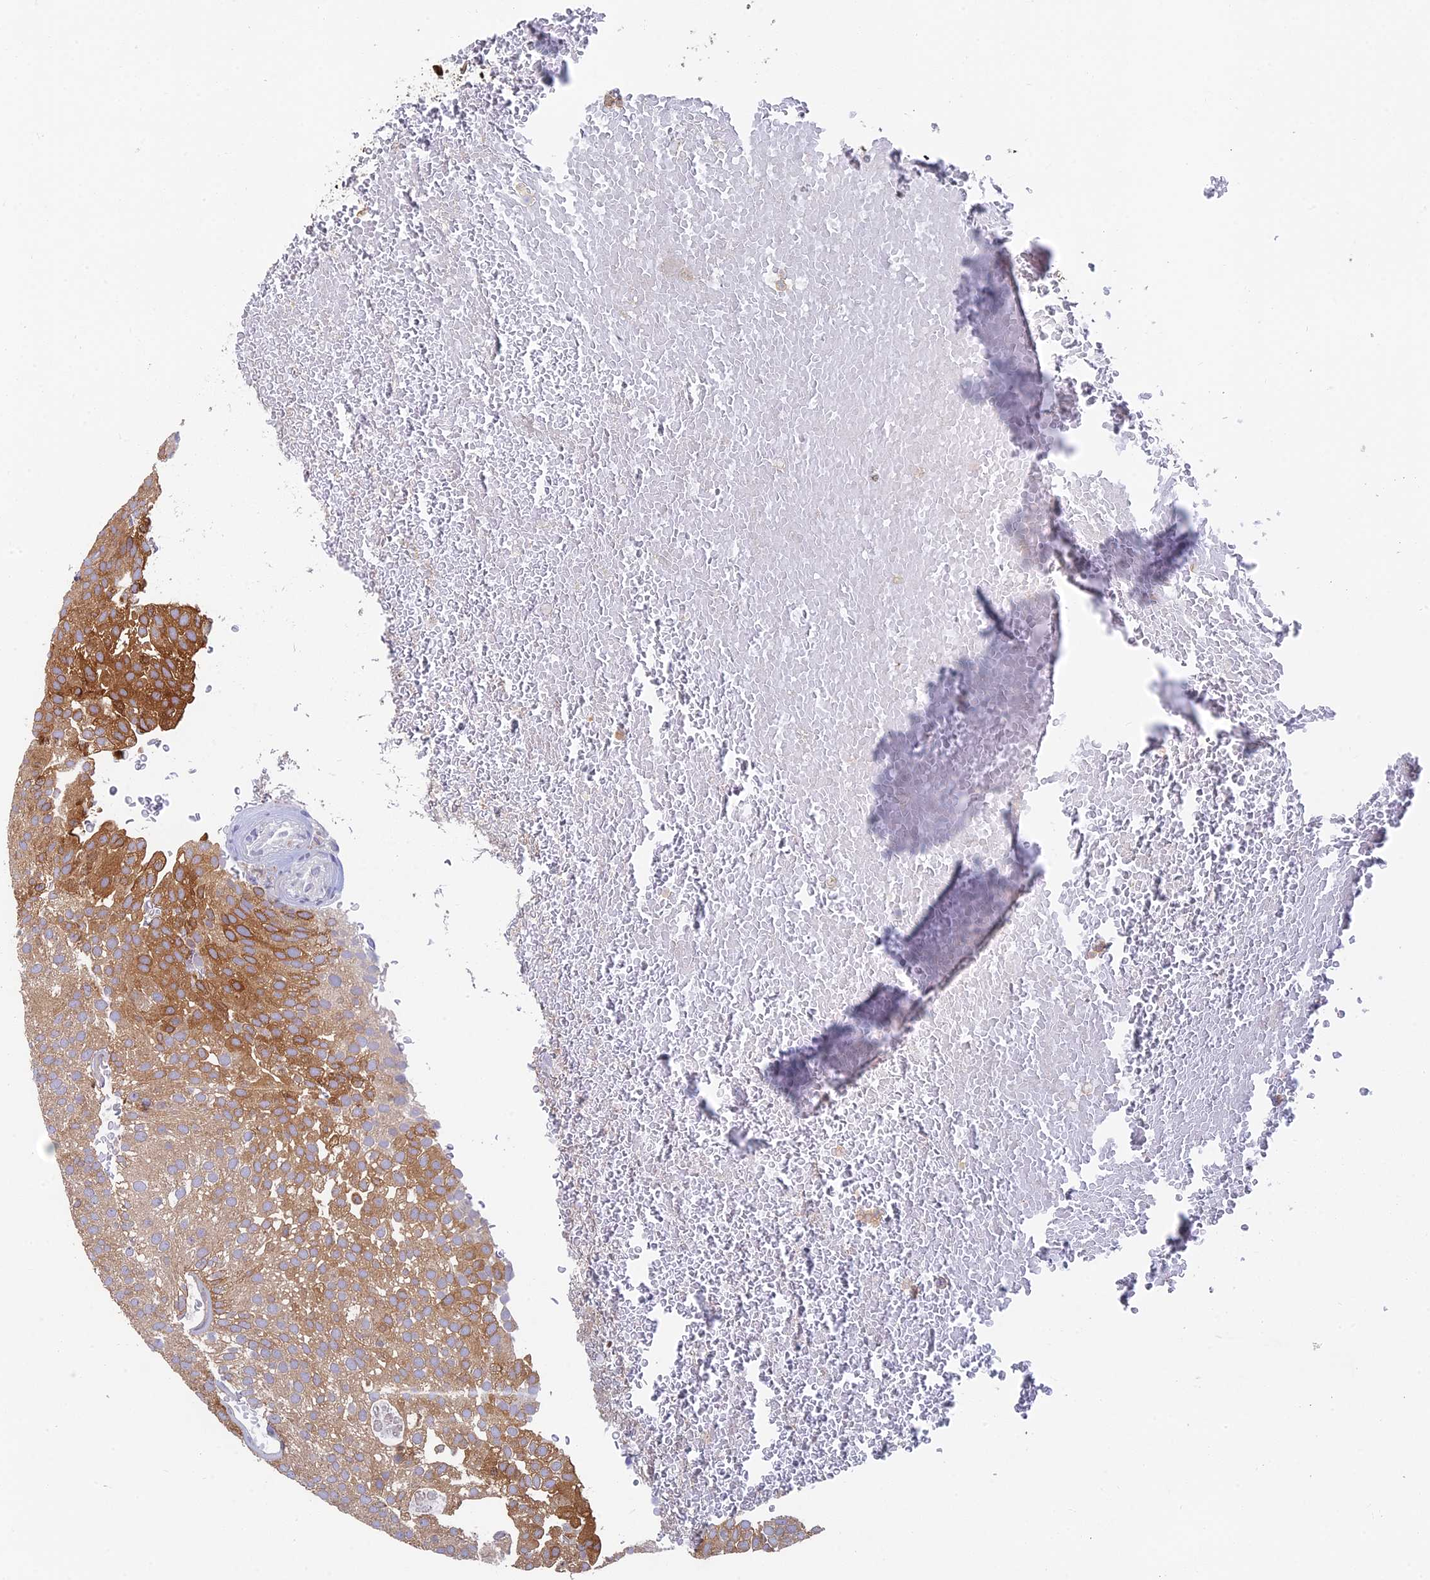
{"staining": {"intensity": "moderate", "quantity": "25%-75%", "location": "cytoplasmic/membranous"}, "tissue": "urothelial cancer", "cell_type": "Tumor cells", "image_type": "cancer", "snomed": [{"axis": "morphology", "description": "Urothelial carcinoma, Low grade"}, {"axis": "topography", "description": "Urinary bladder"}], "caption": "Protein staining exhibits moderate cytoplasmic/membranous expression in approximately 25%-75% of tumor cells in urothelial carcinoma (low-grade).", "gene": "IPO5", "patient": {"sex": "male", "age": 78}}